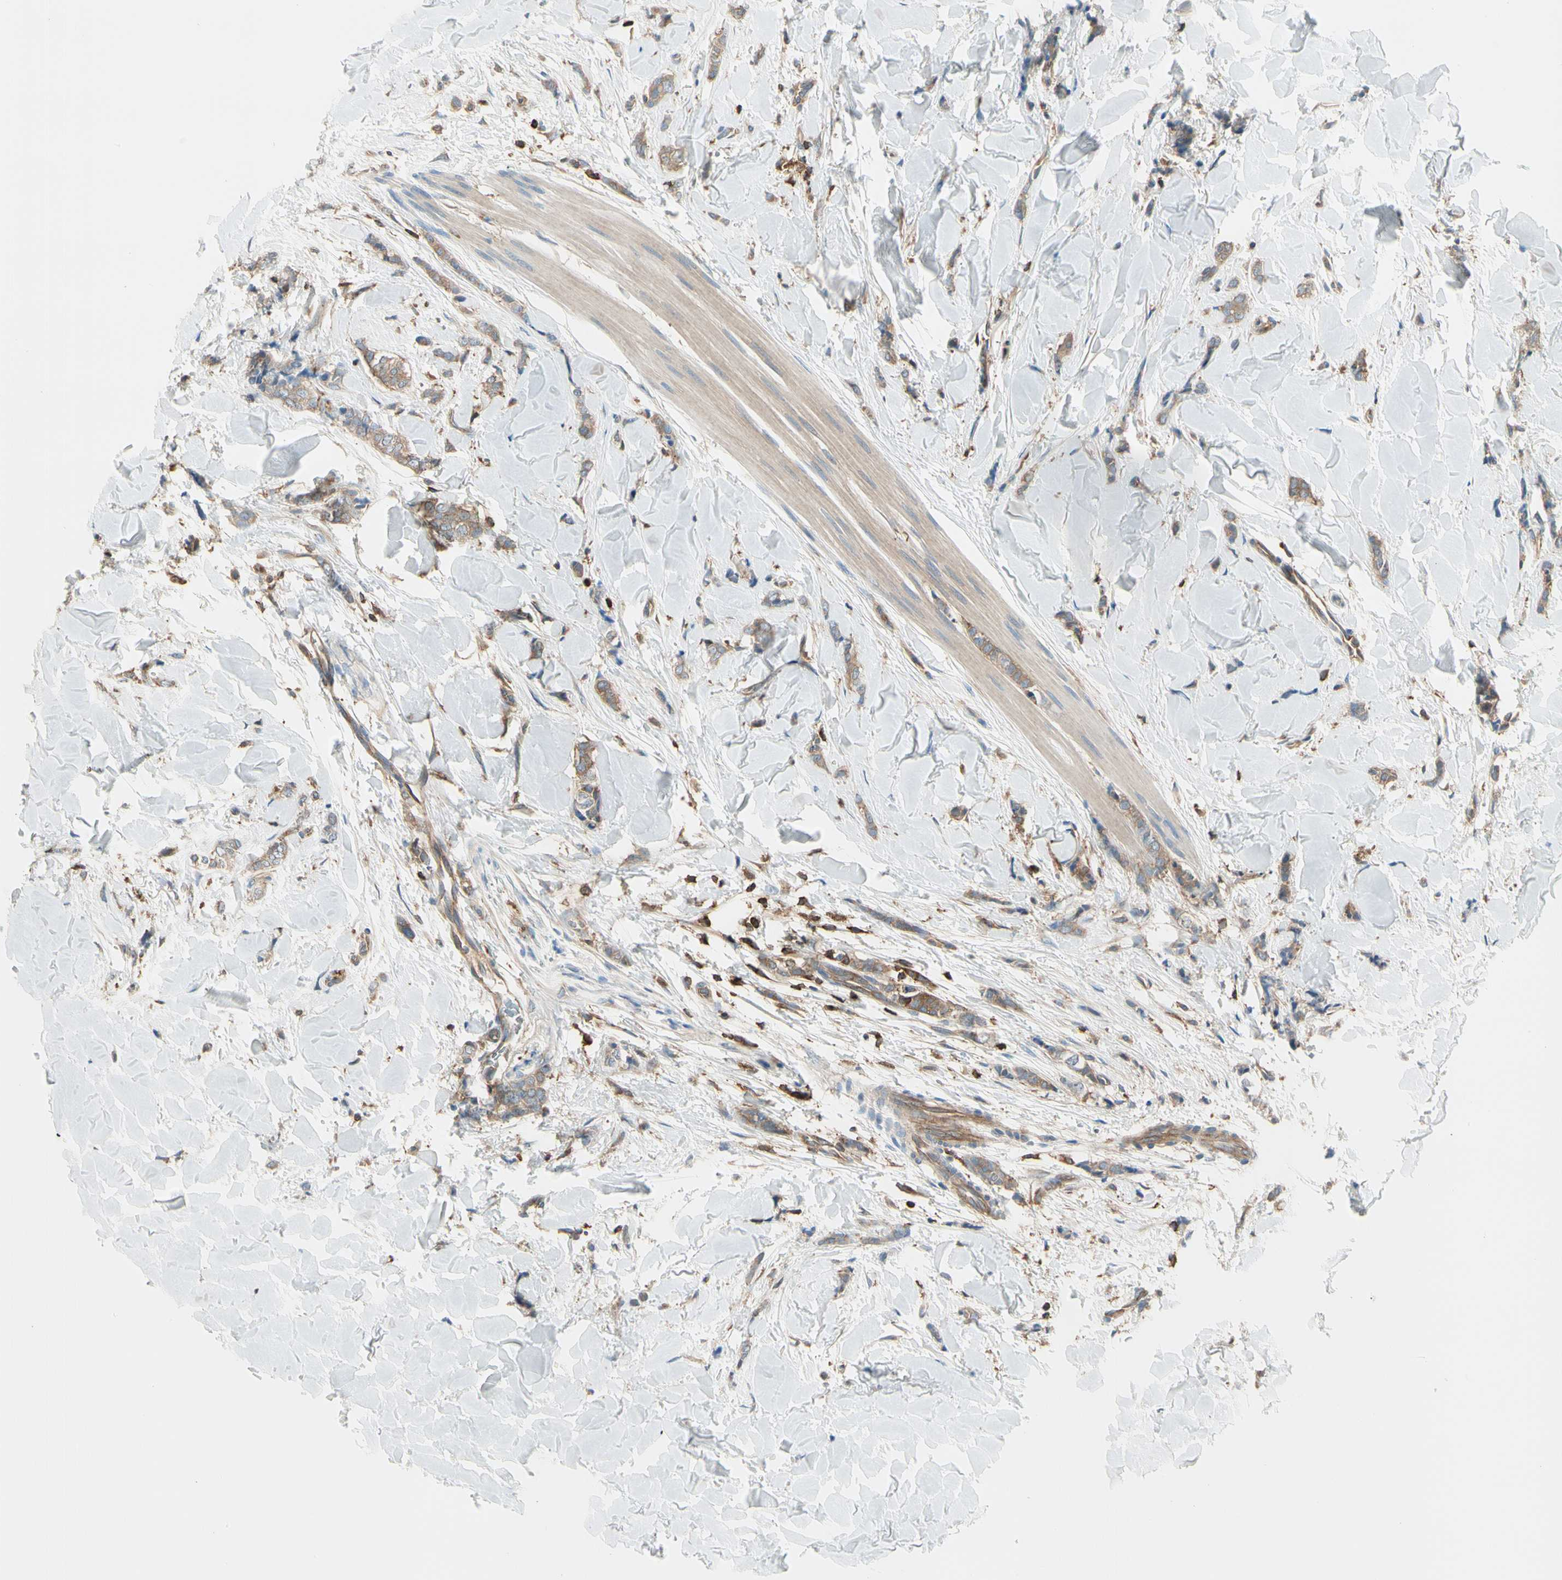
{"staining": {"intensity": "moderate", "quantity": ">75%", "location": "cytoplasmic/membranous"}, "tissue": "breast cancer", "cell_type": "Tumor cells", "image_type": "cancer", "snomed": [{"axis": "morphology", "description": "Lobular carcinoma"}, {"axis": "topography", "description": "Skin"}, {"axis": "topography", "description": "Breast"}], "caption": "Immunohistochemical staining of lobular carcinoma (breast) reveals medium levels of moderate cytoplasmic/membranous expression in about >75% of tumor cells. (Stains: DAB (3,3'-diaminobenzidine) in brown, nuclei in blue, Microscopy: brightfield microscopy at high magnification).", "gene": "CAPZA2", "patient": {"sex": "female", "age": 46}}